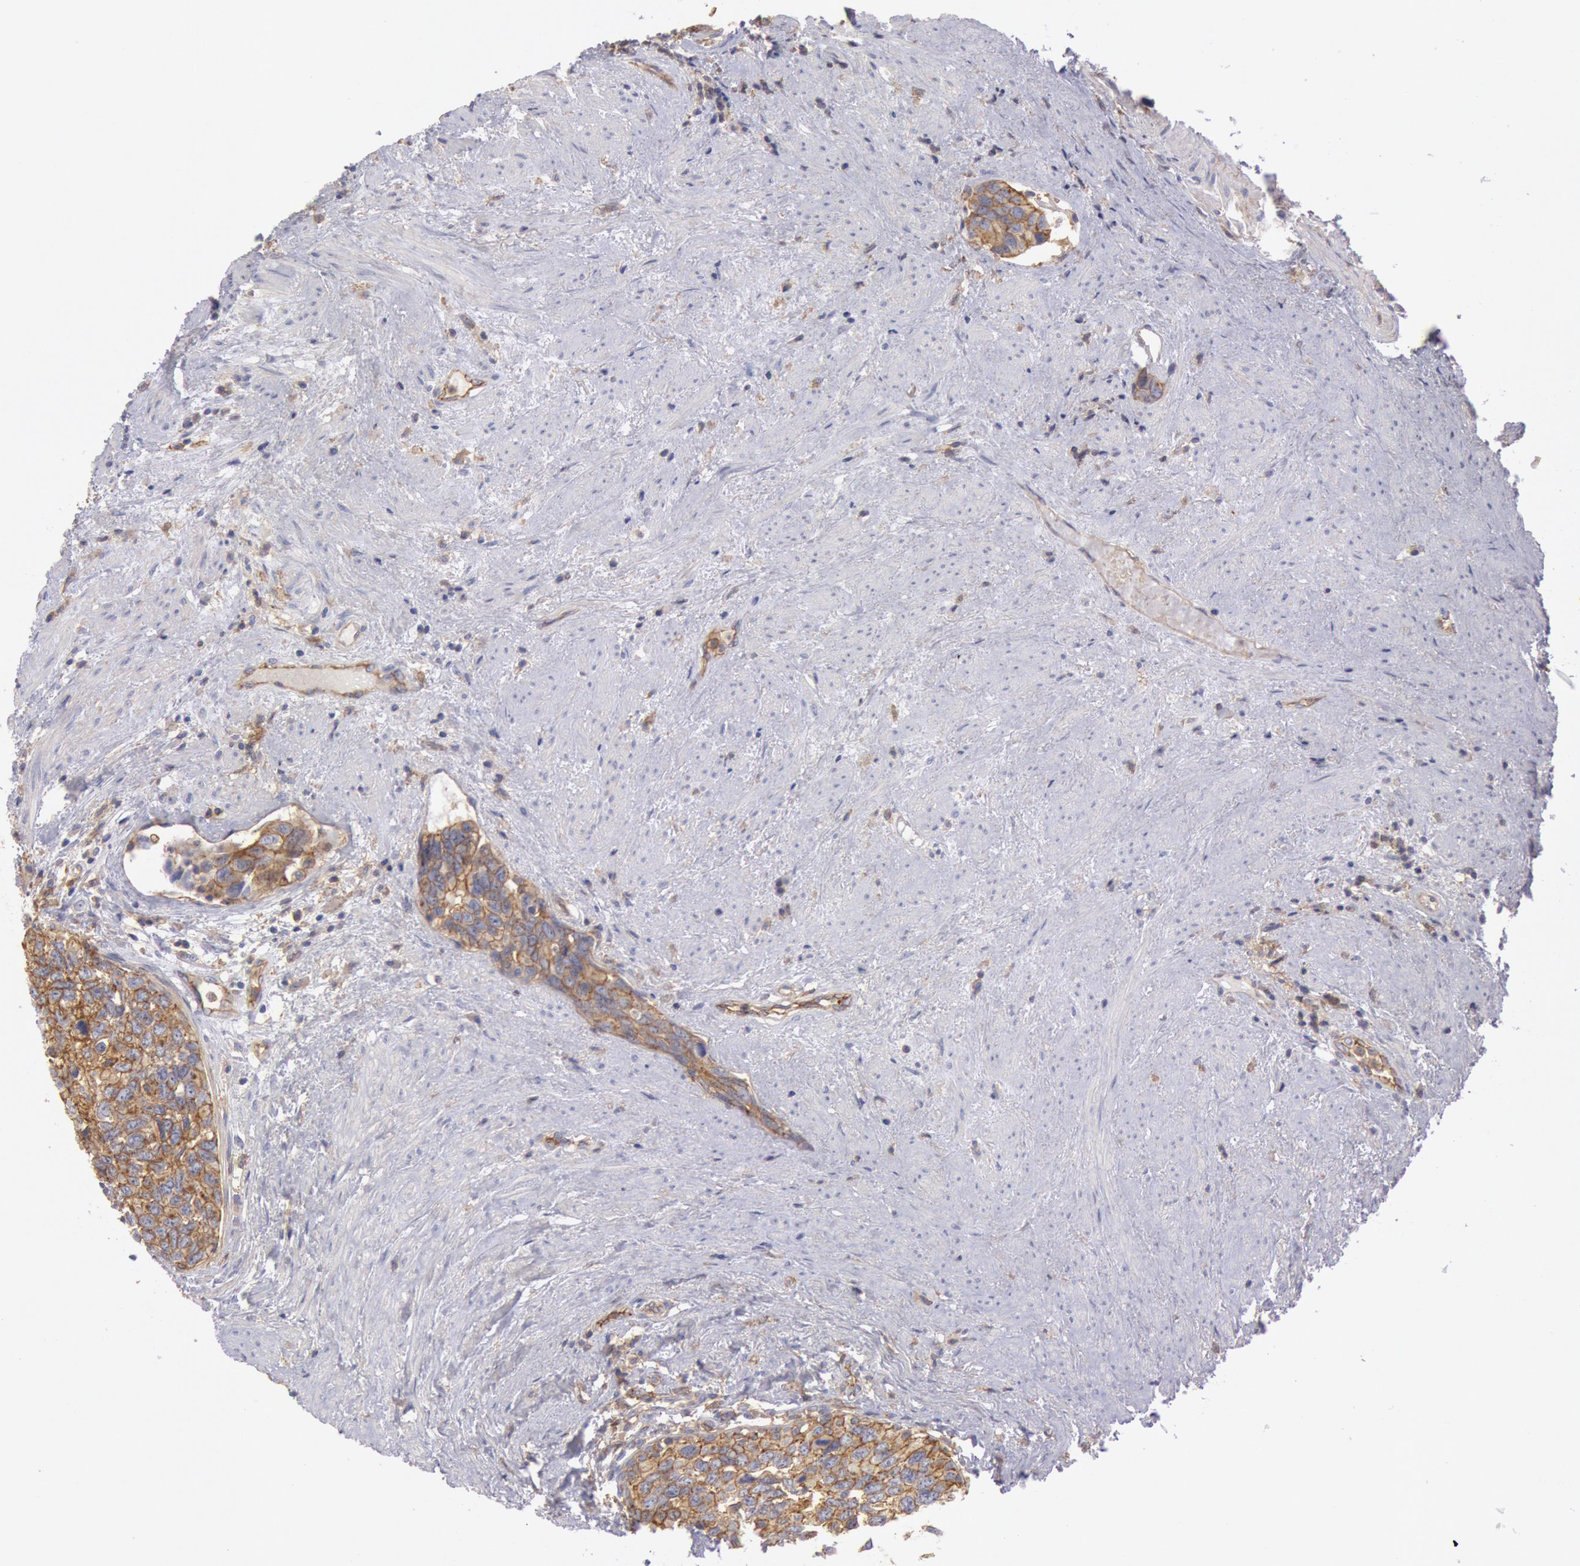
{"staining": {"intensity": "moderate", "quantity": ">75%", "location": "cytoplasmic/membranous"}, "tissue": "urothelial cancer", "cell_type": "Tumor cells", "image_type": "cancer", "snomed": [{"axis": "morphology", "description": "Urothelial carcinoma, High grade"}, {"axis": "topography", "description": "Urinary bladder"}], "caption": "There is medium levels of moderate cytoplasmic/membranous expression in tumor cells of urothelial cancer, as demonstrated by immunohistochemical staining (brown color).", "gene": "SNAP23", "patient": {"sex": "male", "age": 81}}